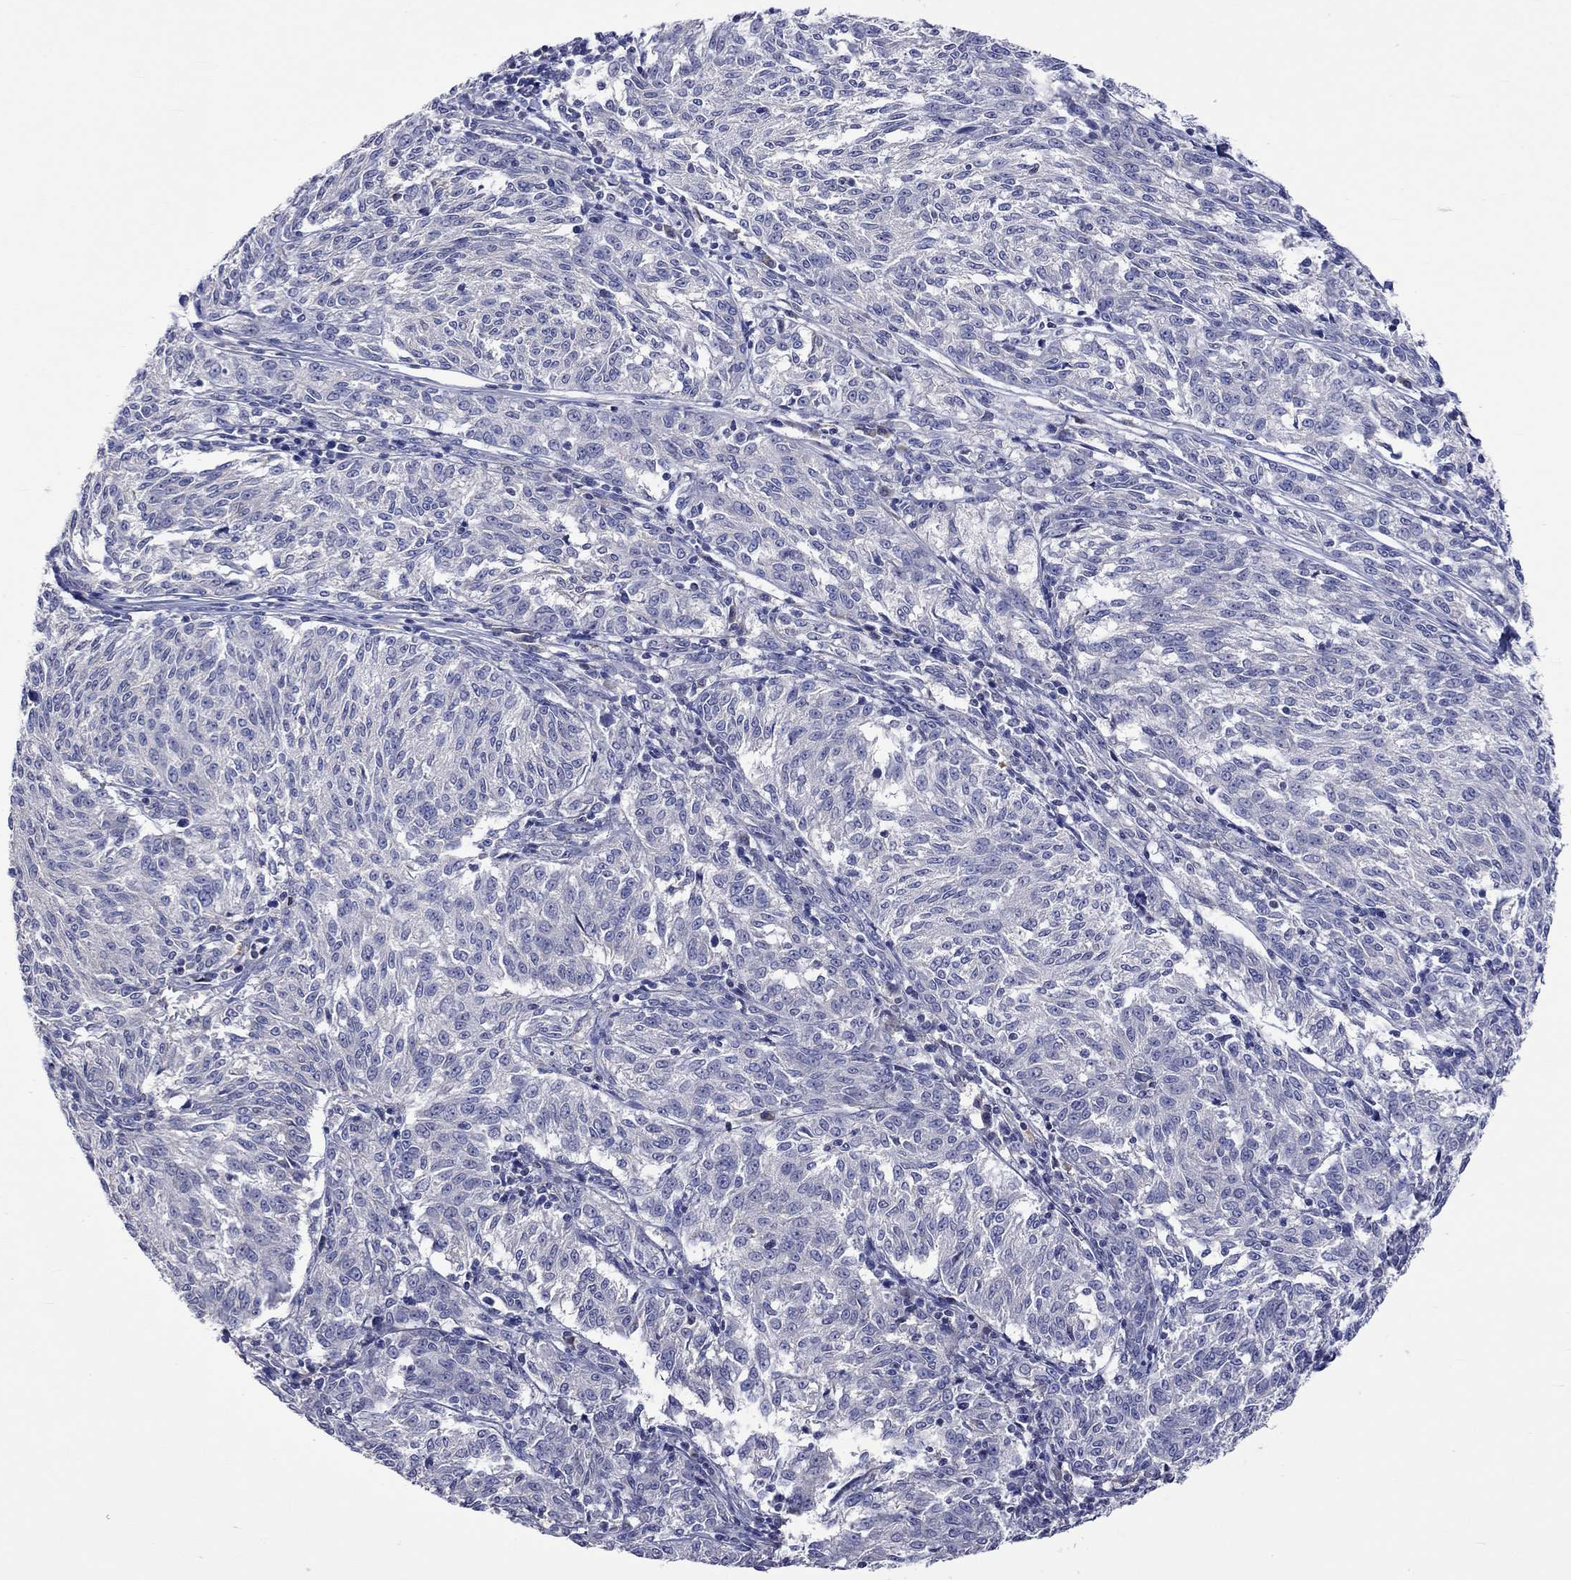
{"staining": {"intensity": "negative", "quantity": "none", "location": "none"}, "tissue": "melanoma", "cell_type": "Tumor cells", "image_type": "cancer", "snomed": [{"axis": "morphology", "description": "Malignant melanoma, NOS"}, {"axis": "topography", "description": "Skin"}], "caption": "Protein analysis of melanoma reveals no significant positivity in tumor cells. (DAB IHC with hematoxylin counter stain).", "gene": "LRFN4", "patient": {"sex": "female", "age": 72}}